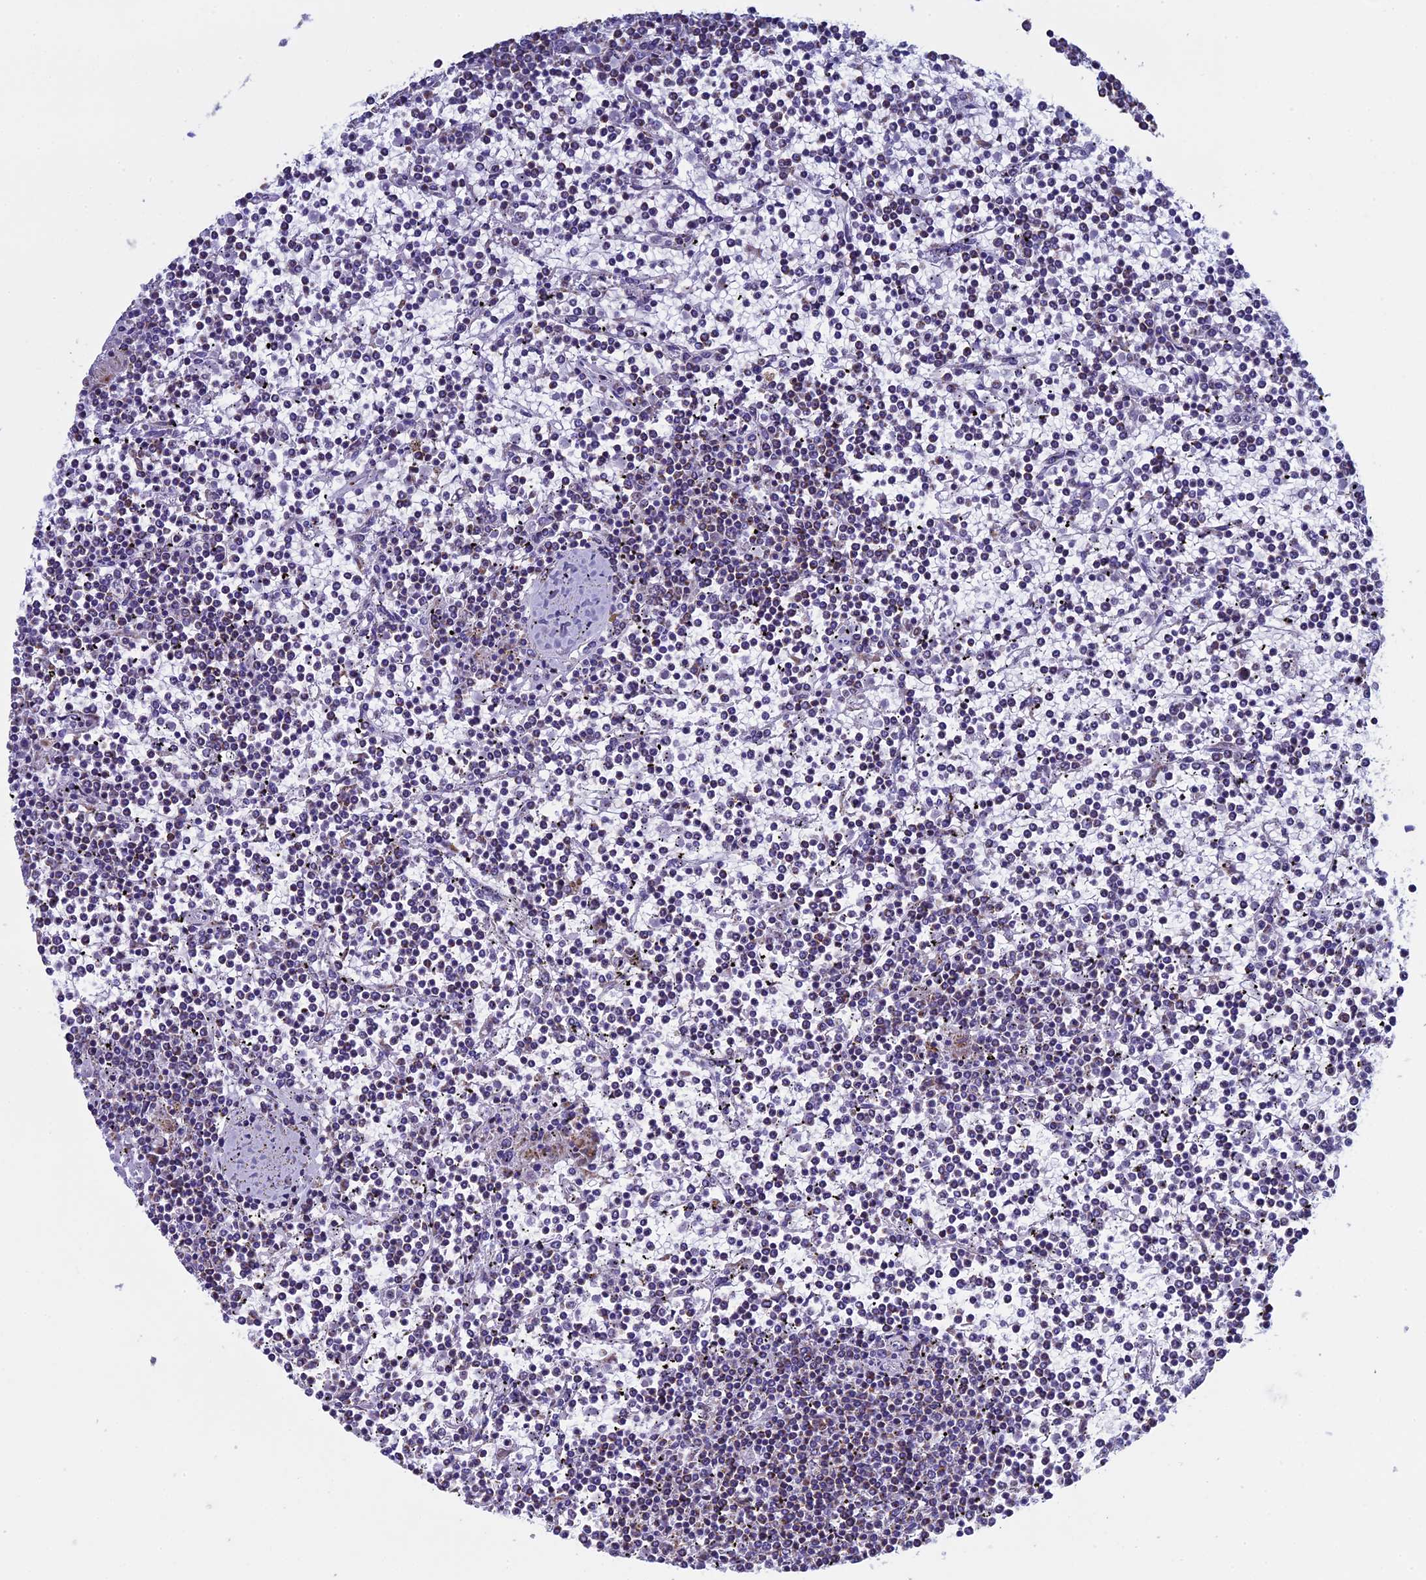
{"staining": {"intensity": "moderate", "quantity": "<25%", "location": "cytoplasmic/membranous"}, "tissue": "lymphoma", "cell_type": "Tumor cells", "image_type": "cancer", "snomed": [{"axis": "morphology", "description": "Malignant lymphoma, non-Hodgkin's type, Low grade"}, {"axis": "topography", "description": "Spleen"}], "caption": "DAB immunohistochemical staining of lymphoma demonstrates moderate cytoplasmic/membranous protein positivity in about <25% of tumor cells. The staining is performed using DAB (3,3'-diaminobenzidine) brown chromogen to label protein expression. The nuclei are counter-stained blue using hematoxylin.", "gene": "UQCRFS1", "patient": {"sex": "female", "age": 19}}